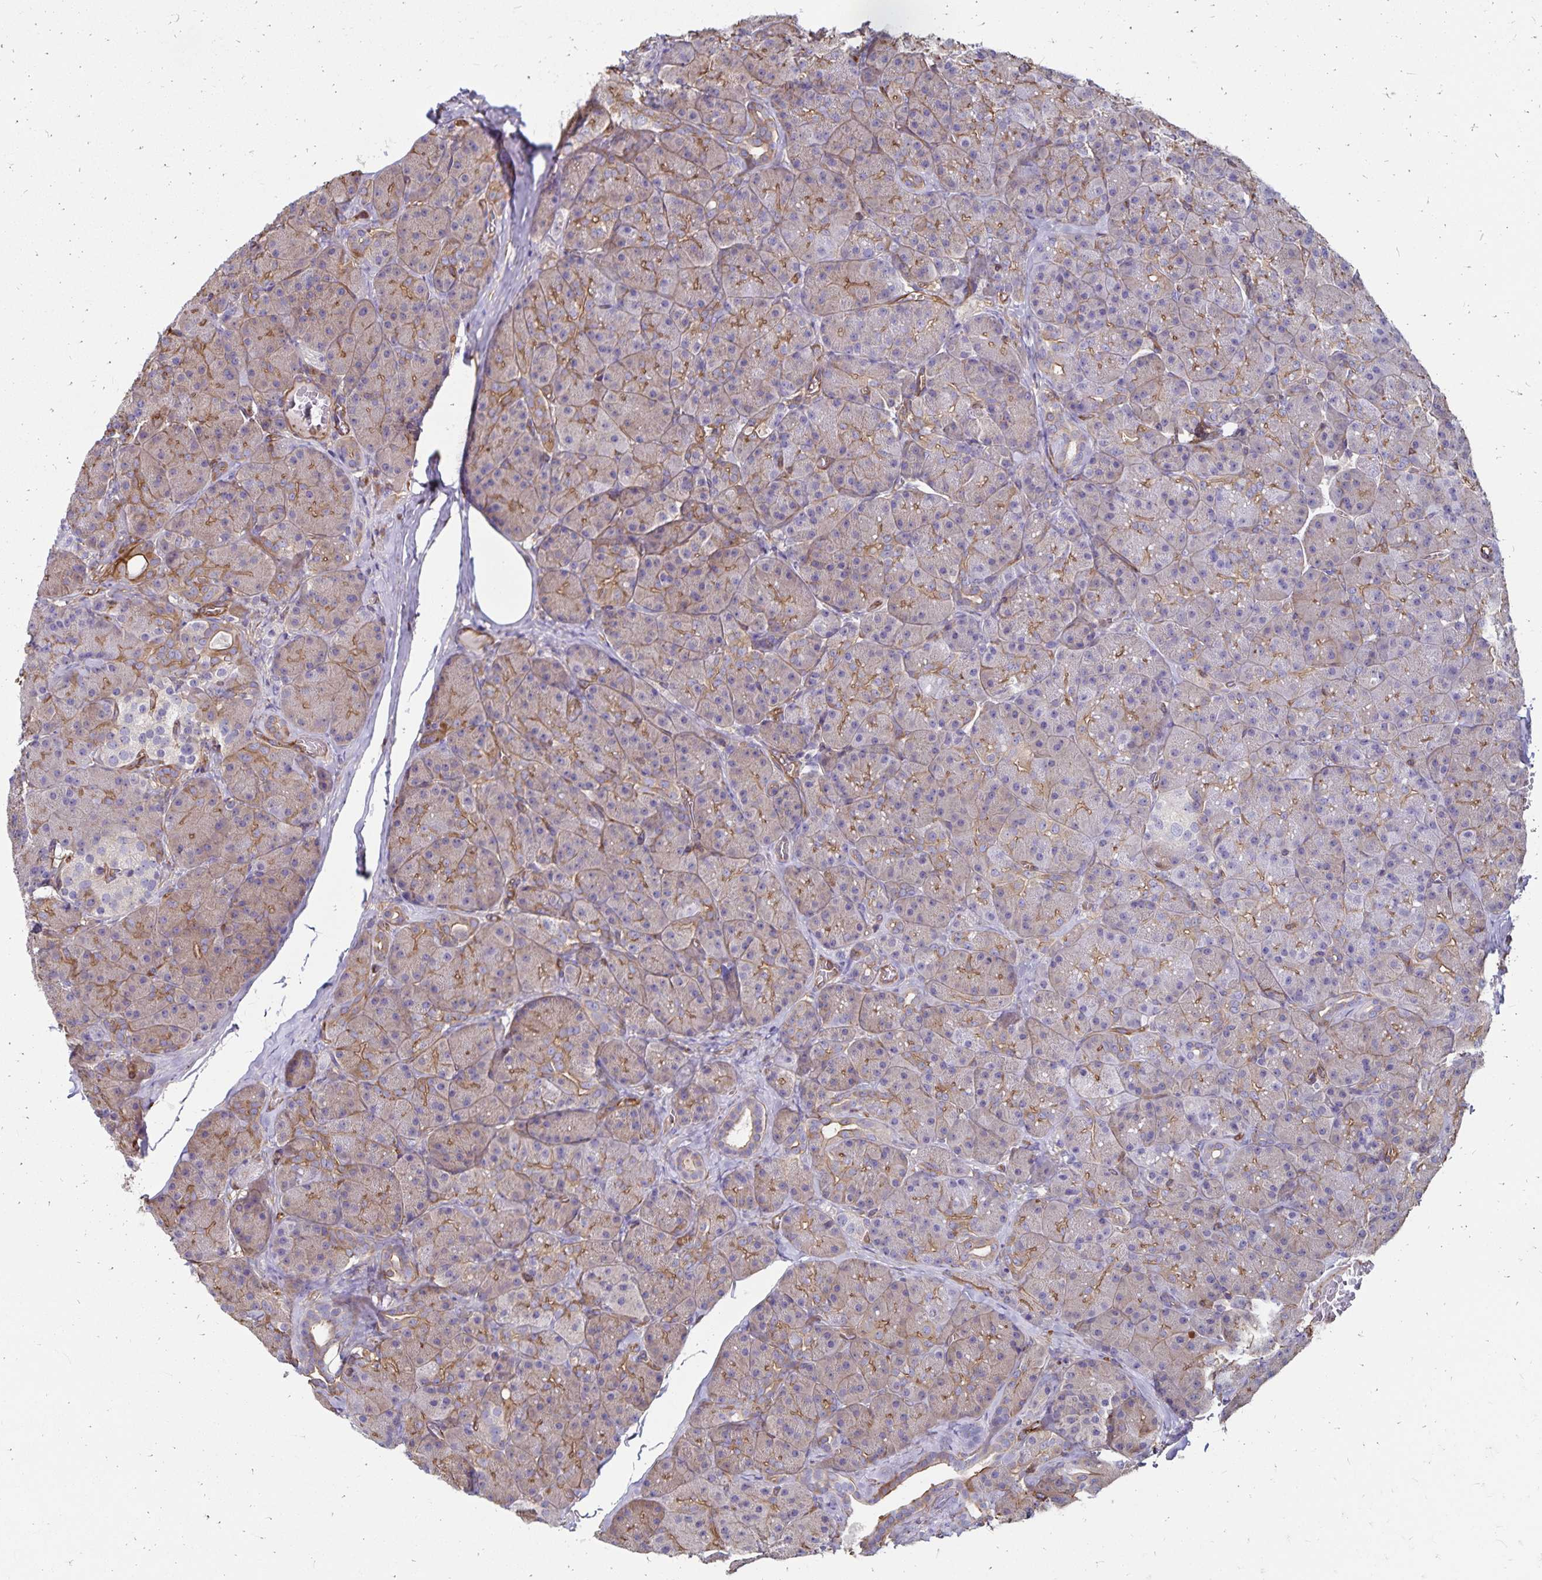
{"staining": {"intensity": "moderate", "quantity": "25%-75%", "location": "cytoplasmic/membranous"}, "tissue": "pancreas", "cell_type": "Exocrine glandular cells", "image_type": "normal", "snomed": [{"axis": "morphology", "description": "Normal tissue, NOS"}, {"axis": "topography", "description": "Pancreas"}], "caption": "Immunohistochemical staining of normal human pancreas demonstrates 25%-75% levels of moderate cytoplasmic/membranous protein expression in about 25%-75% of exocrine glandular cells.", "gene": "RPRML", "patient": {"sex": "male", "age": 57}}